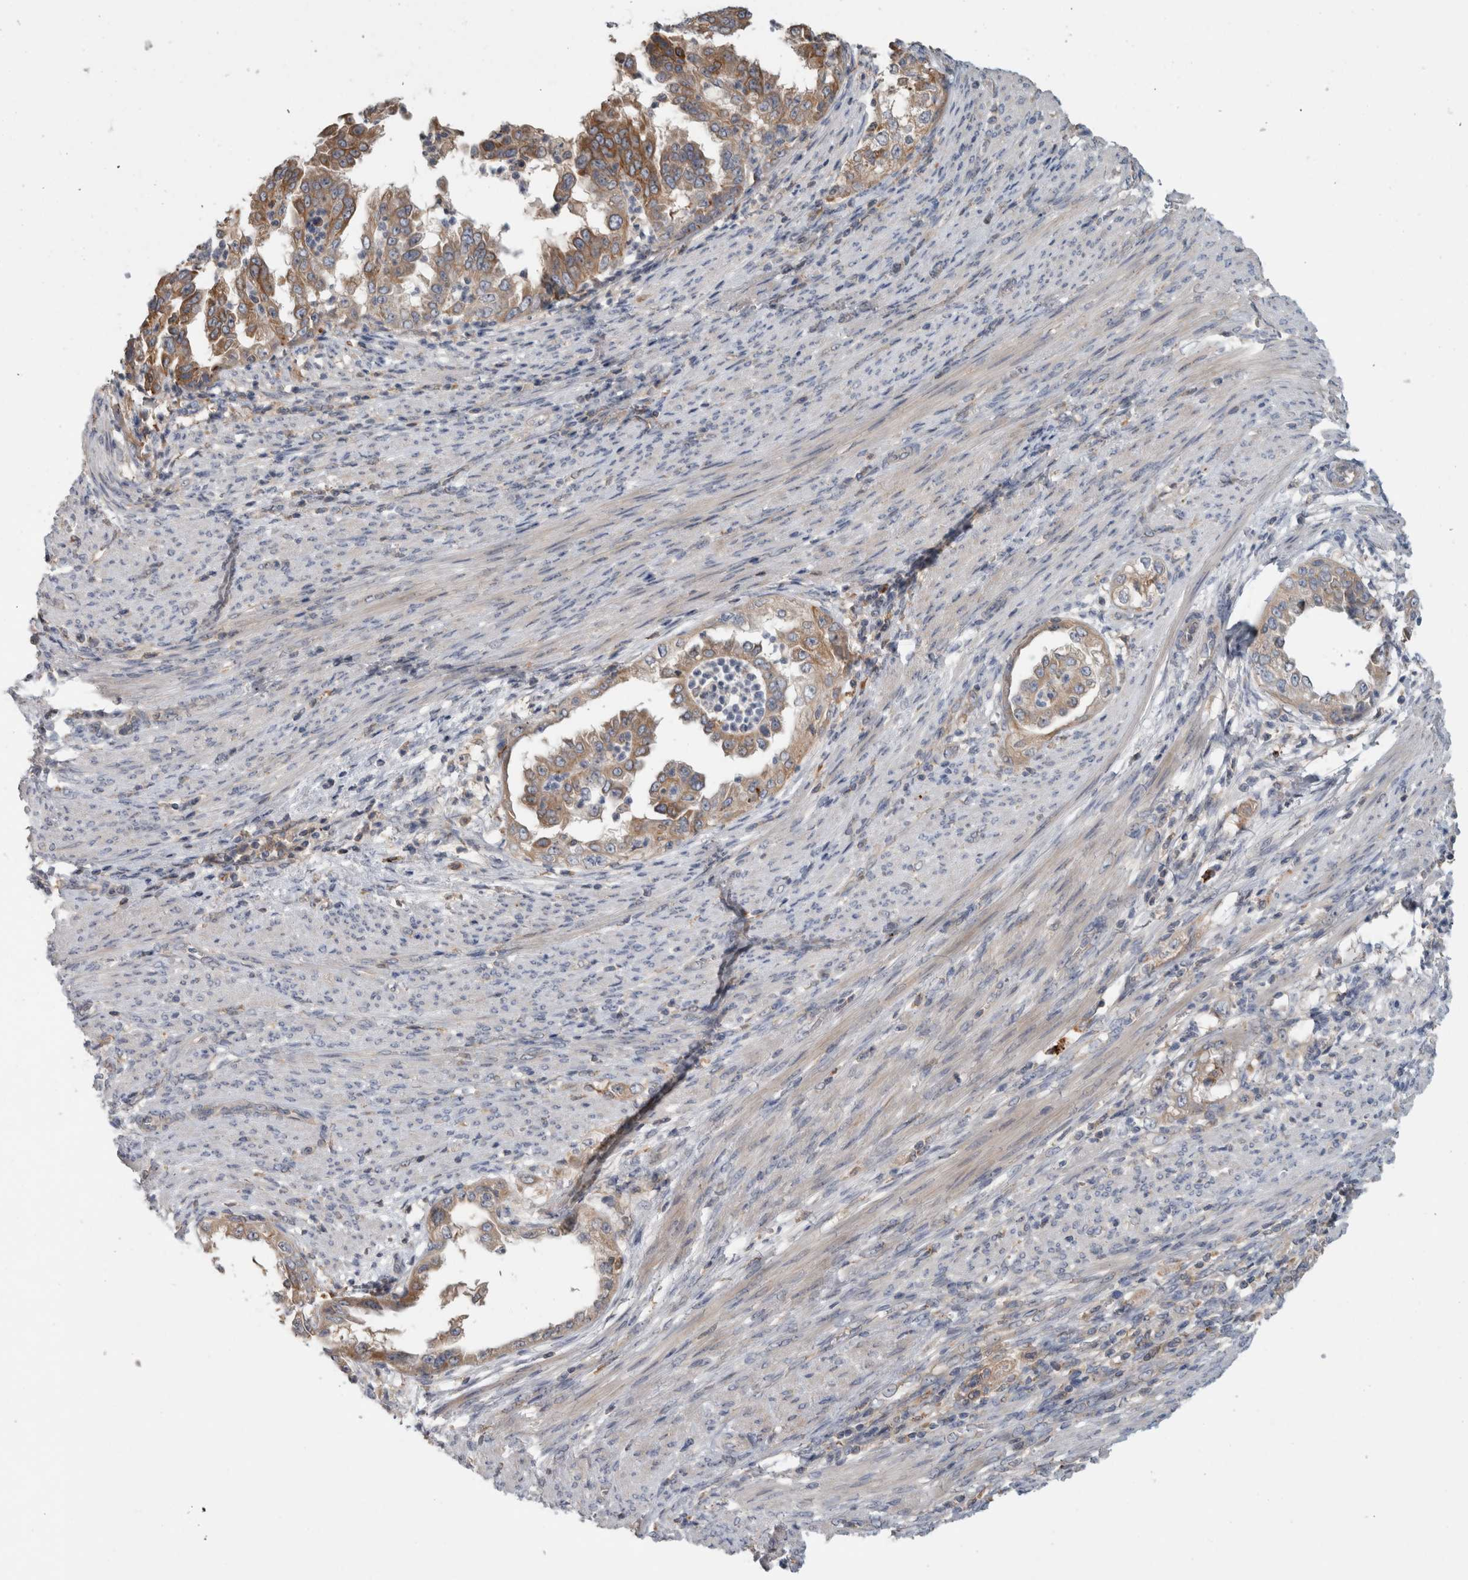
{"staining": {"intensity": "moderate", "quantity": ">75%", "location": "cytoplasmic/membranous"}, "tissue": "endometrial cancer", "cell_type": "Tumor cells", "image_type": "cancer", "snomed": [{"axis": "morphology", "description": "Adenocarcinoma, NOS"}, {"axis": "topography", "description": "Endometrium"}], "caption": "An IHC image of tumor tissue is shown. Protein staining in brown shows moderate cytoplasmic/membranous positivity in adenocarcinoma (endometrial) within tumor cells.", "gene": "TARBP1", "patient": {"sex": "female", "age": 85}}